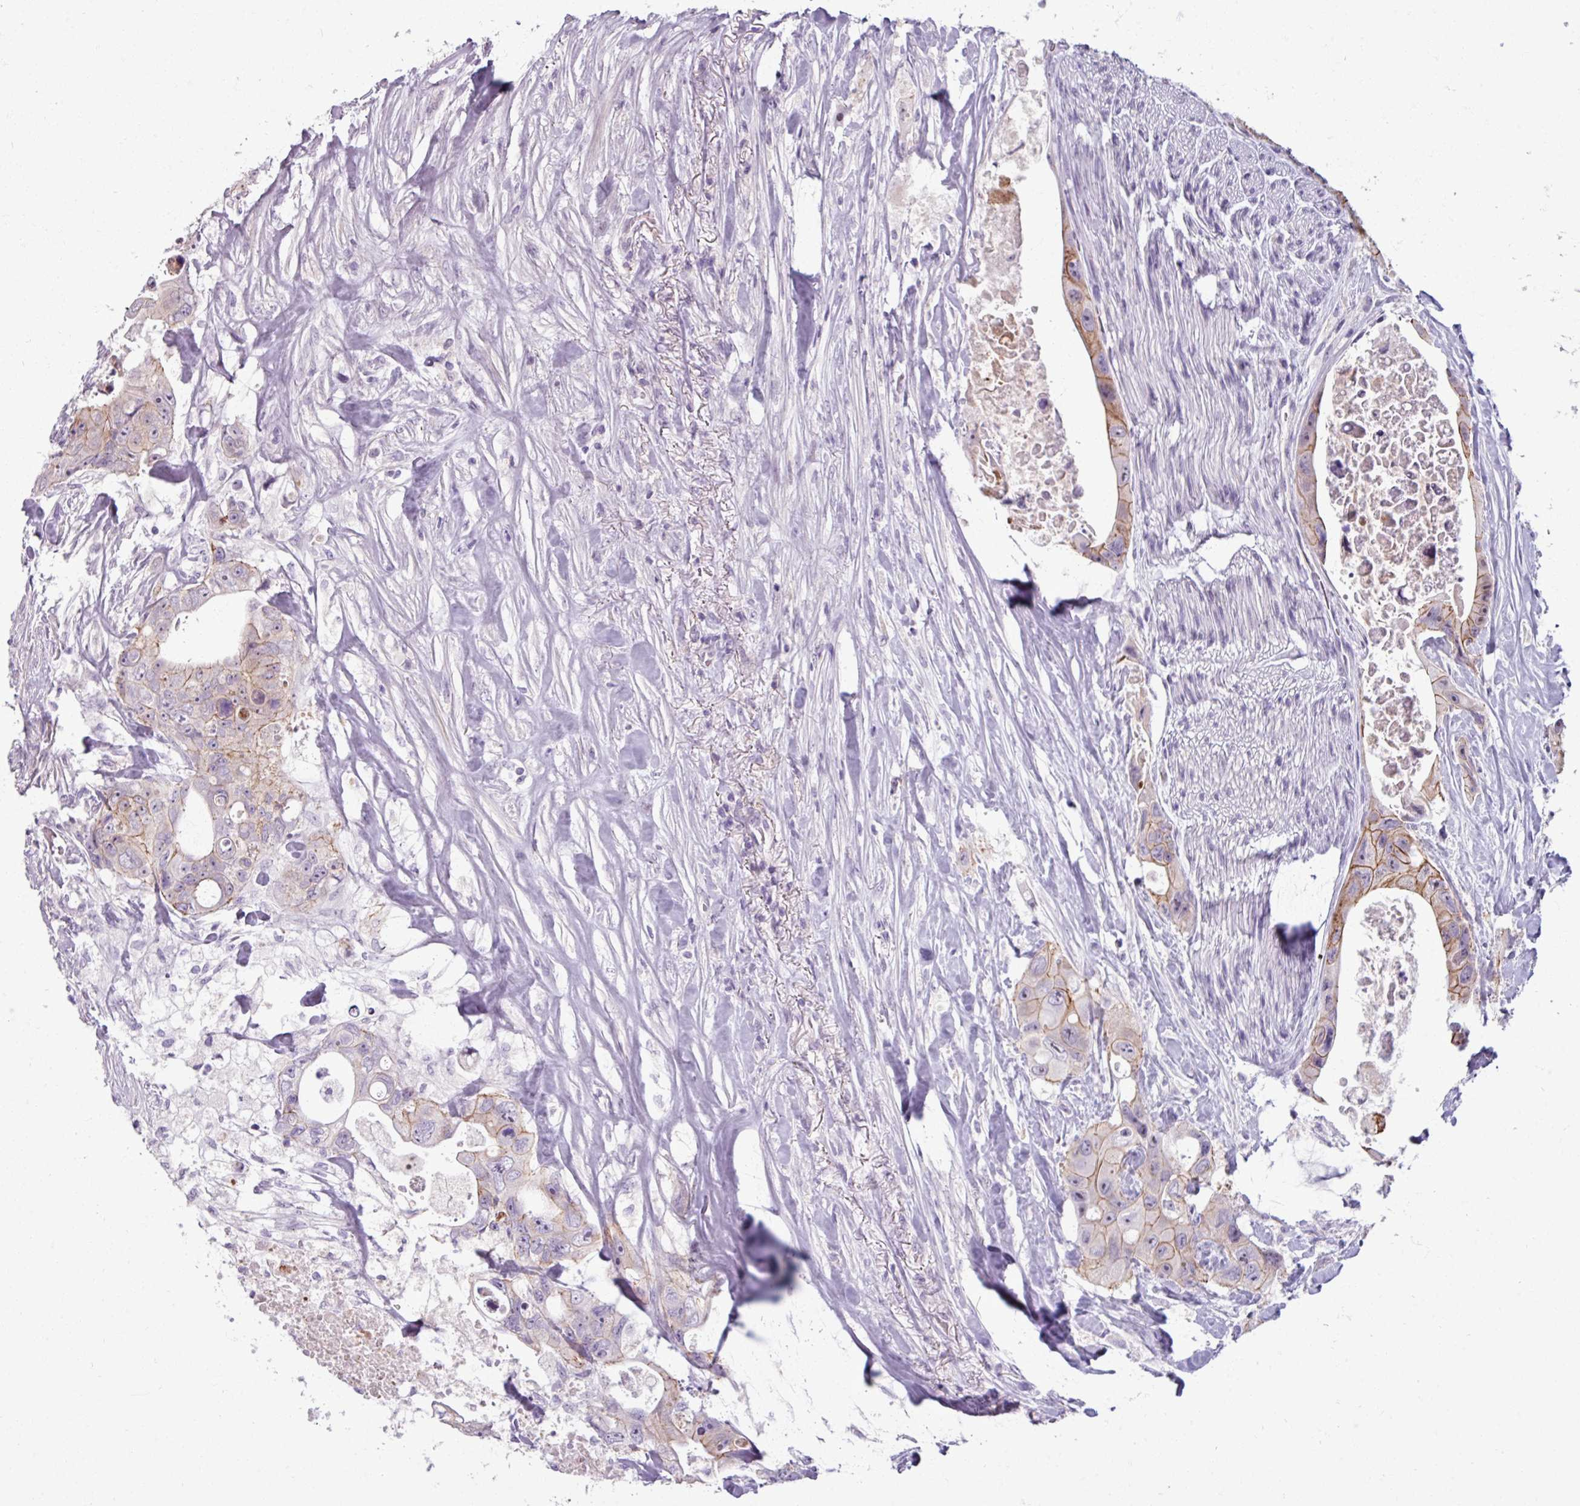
{"staining": {"intensity": "moderate", "quantity": "25%-75%", "location": "cytoplasmic/membranous"}, "tissue": "colorectal cancer", "cell_type": "Tumor cells", "image_type": "cancer", "snomed": [{"axis": "morphology", "description": "Adenocarcinoma, NOS"}, {"axis": "topography", "description": "Colon"}], "caption": "Immunohistochemical staining of human adenocarcinoma (colorectal) shows moderate cytoplasmic/membranous protein expression in approximately 25%-75% of tumor cells.", "gene": "PNMA6A", "patient": {"sex": "female", "age": 46}}